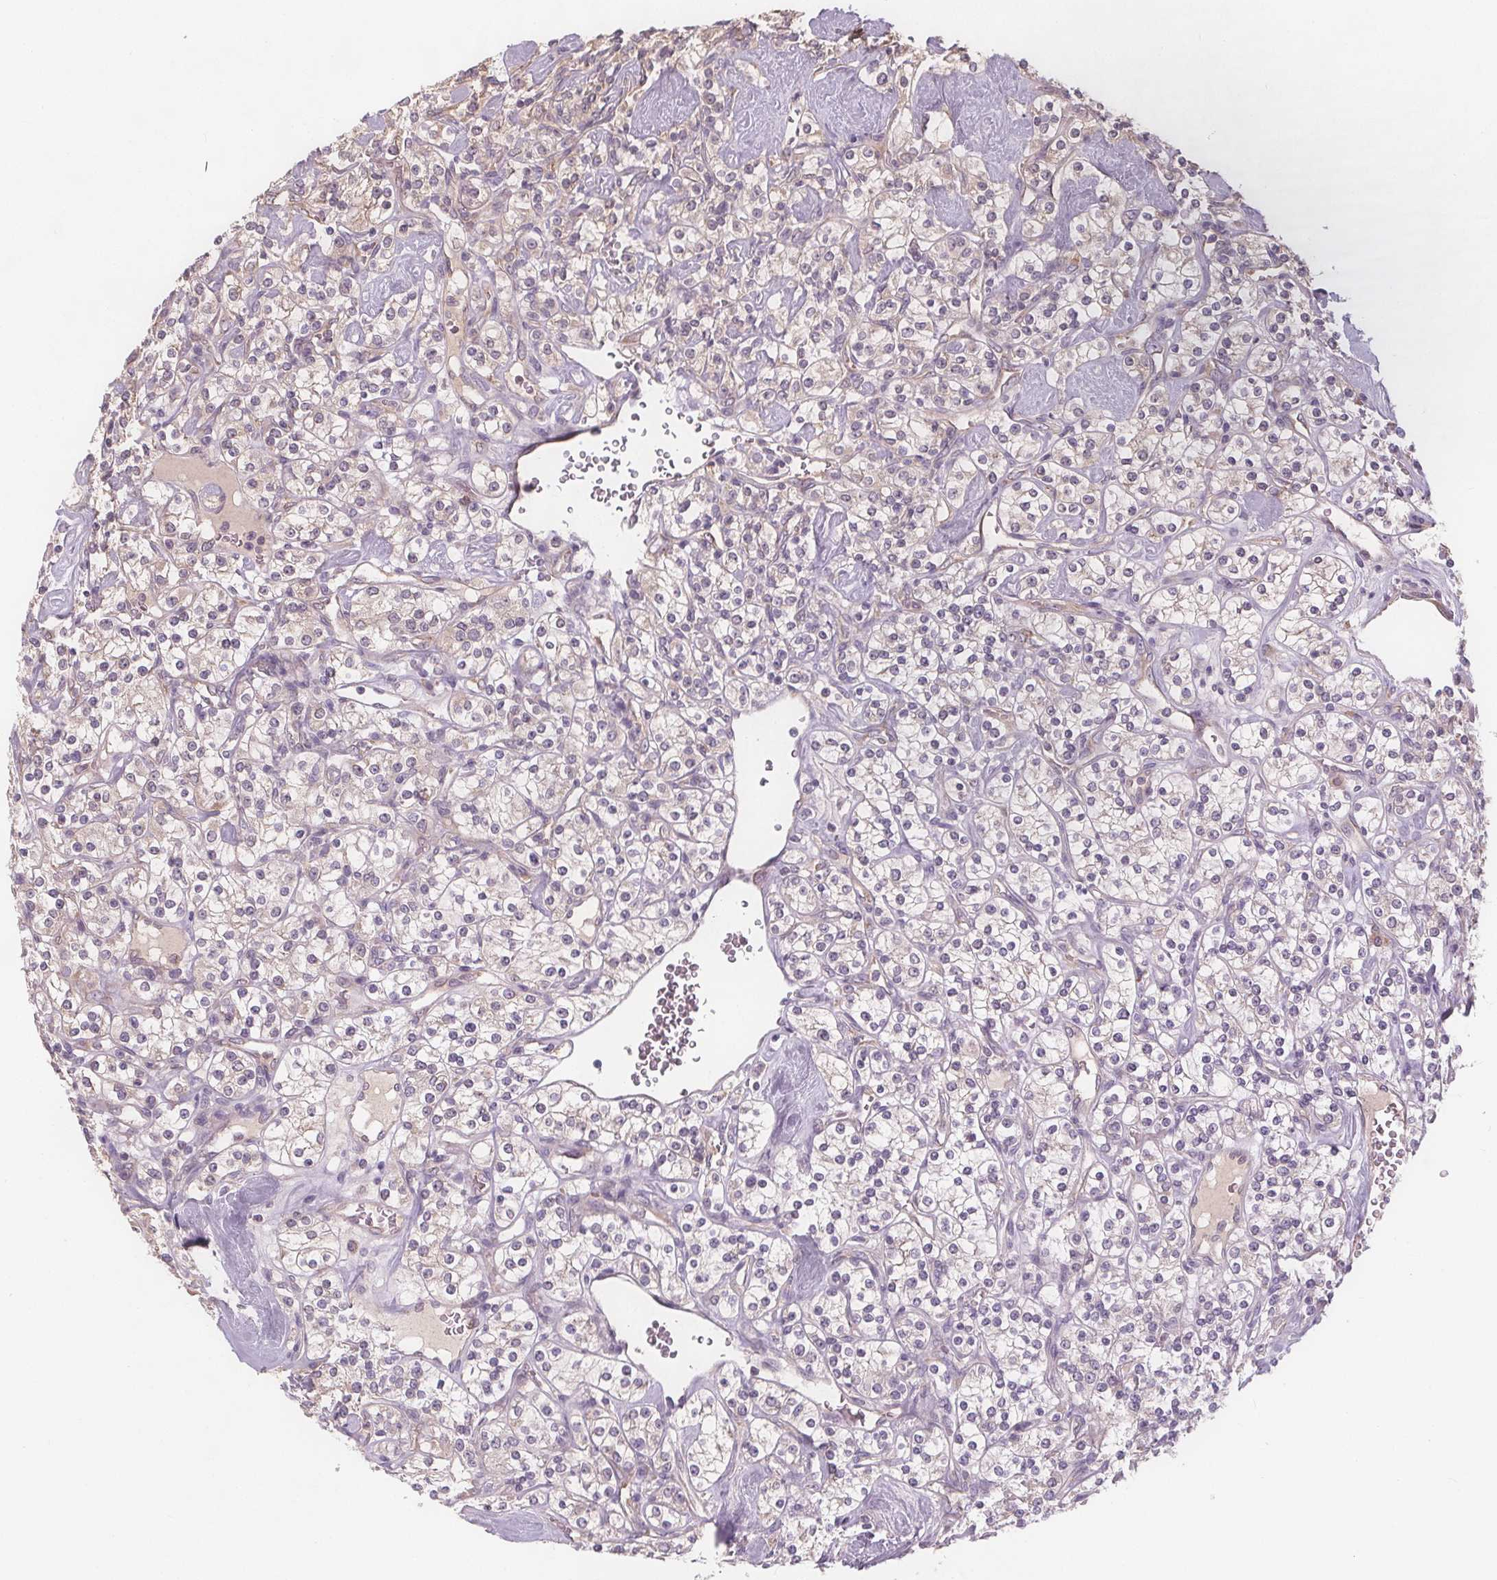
{"staining": {"intensity": "weak", "quantity": "<25%", "location": "cytoplasmic/membranous"}, "tissue": "renal cancer", "cell_type": "Tumor cells", "image_type": "cancer", "snomed": [{"axis": "morphology", "description": "Adenocarcinoma, NOS"}, {"axis": "topography", "description": "Kidney"}], "caption": "Tumor cells are negative for protein expression in human renal adenocarcinoma.", "gene": "TMEM80", "patient": {"sex": "male", "age": 77}}